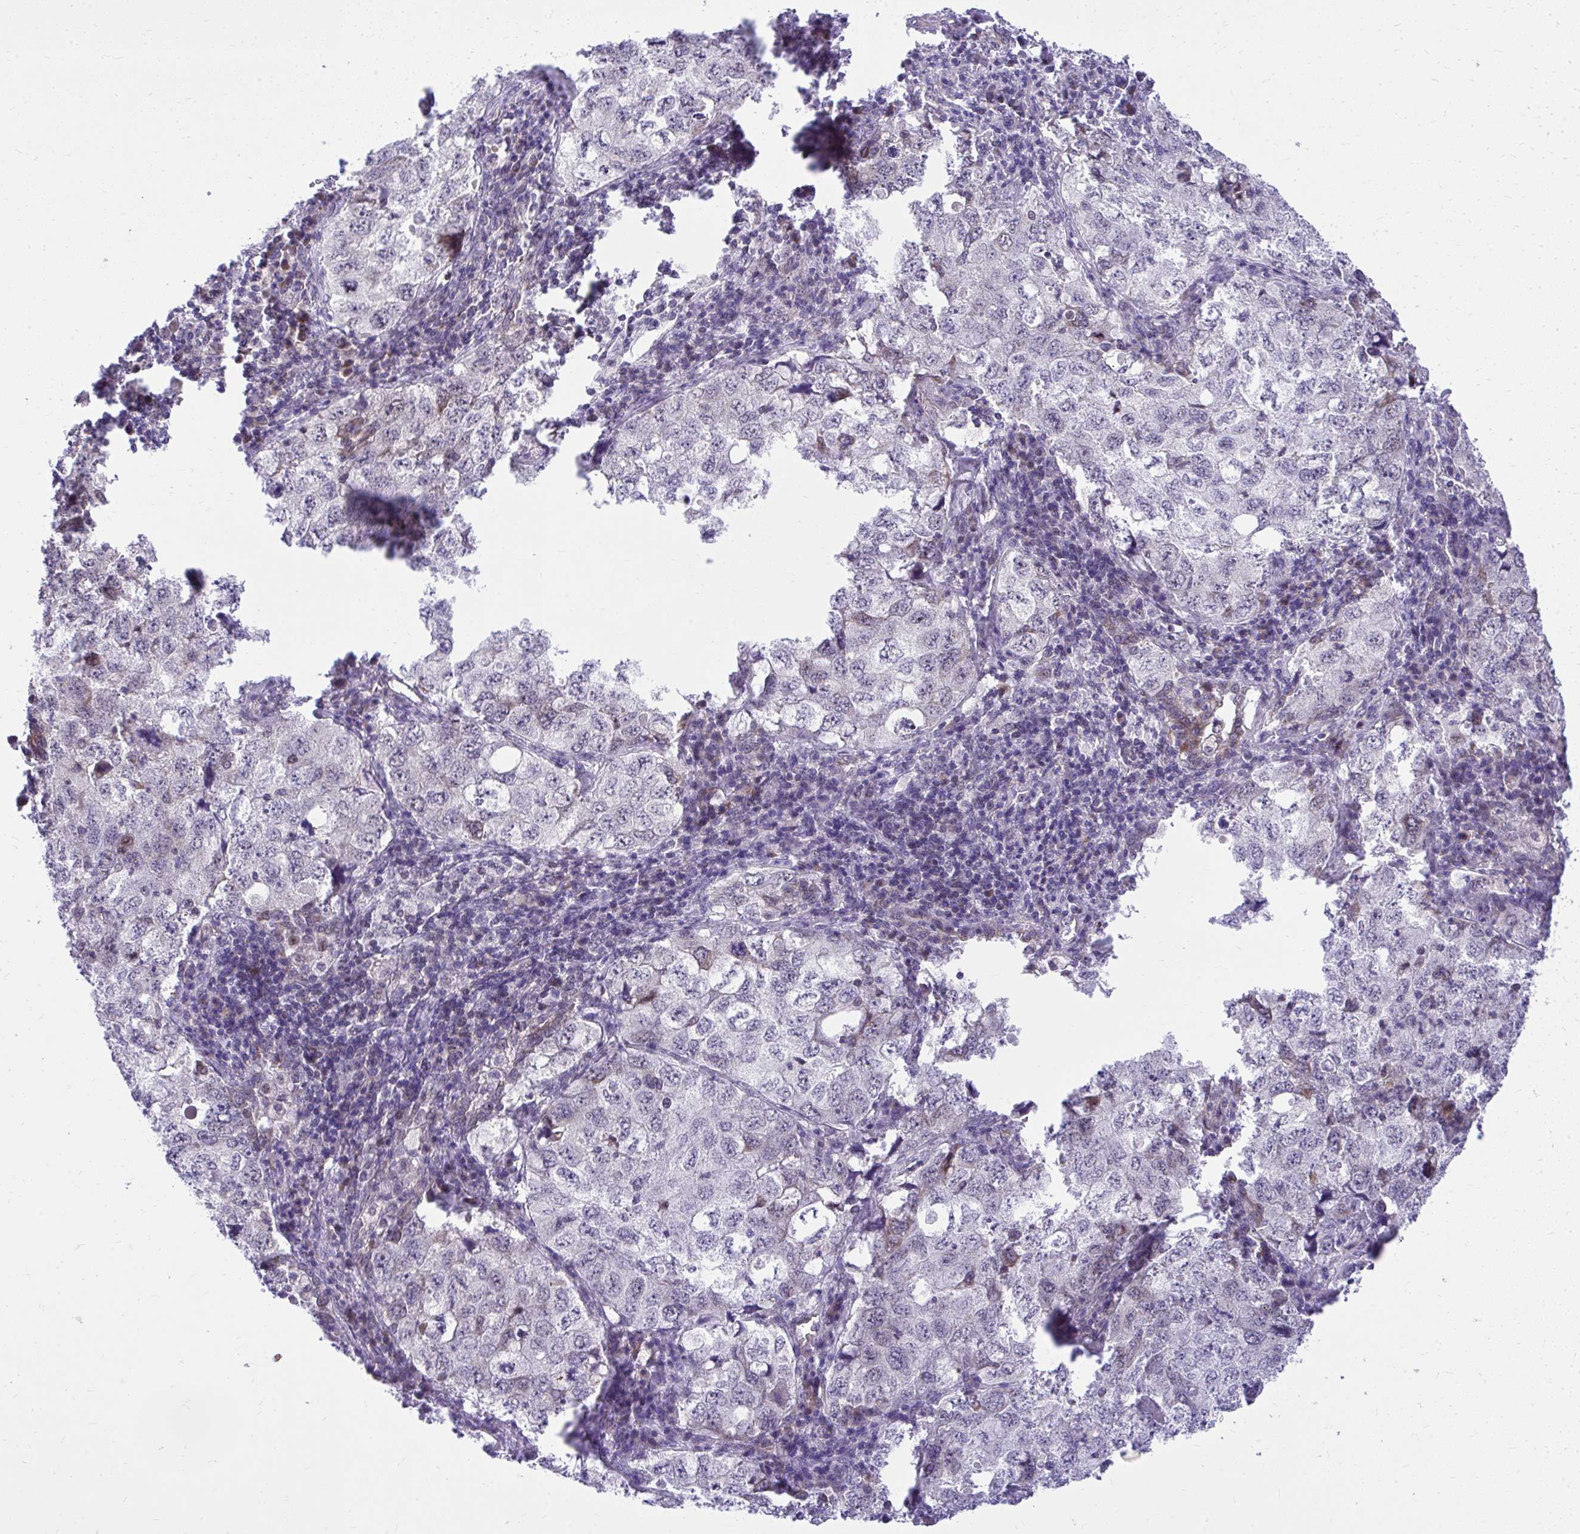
{"staining": {"intensity": "negative", "quantity": "none", "location": "none"}, "tissue": "lung cancer", "cell_type": "Tumor cells", "image_type": "cancer", "snomed": [{"axis": "morphology", "description": "Adenocarcinoma, NOS"}, {"axis": "topography", "description": "Lung"}], "caption": "Photomicrograph shows no significant protein expression in tumor cells of lung cancer (adenocarcinoma).", "gene": "GPRIN3", "patient": {"sex": "female", "age": 57}}